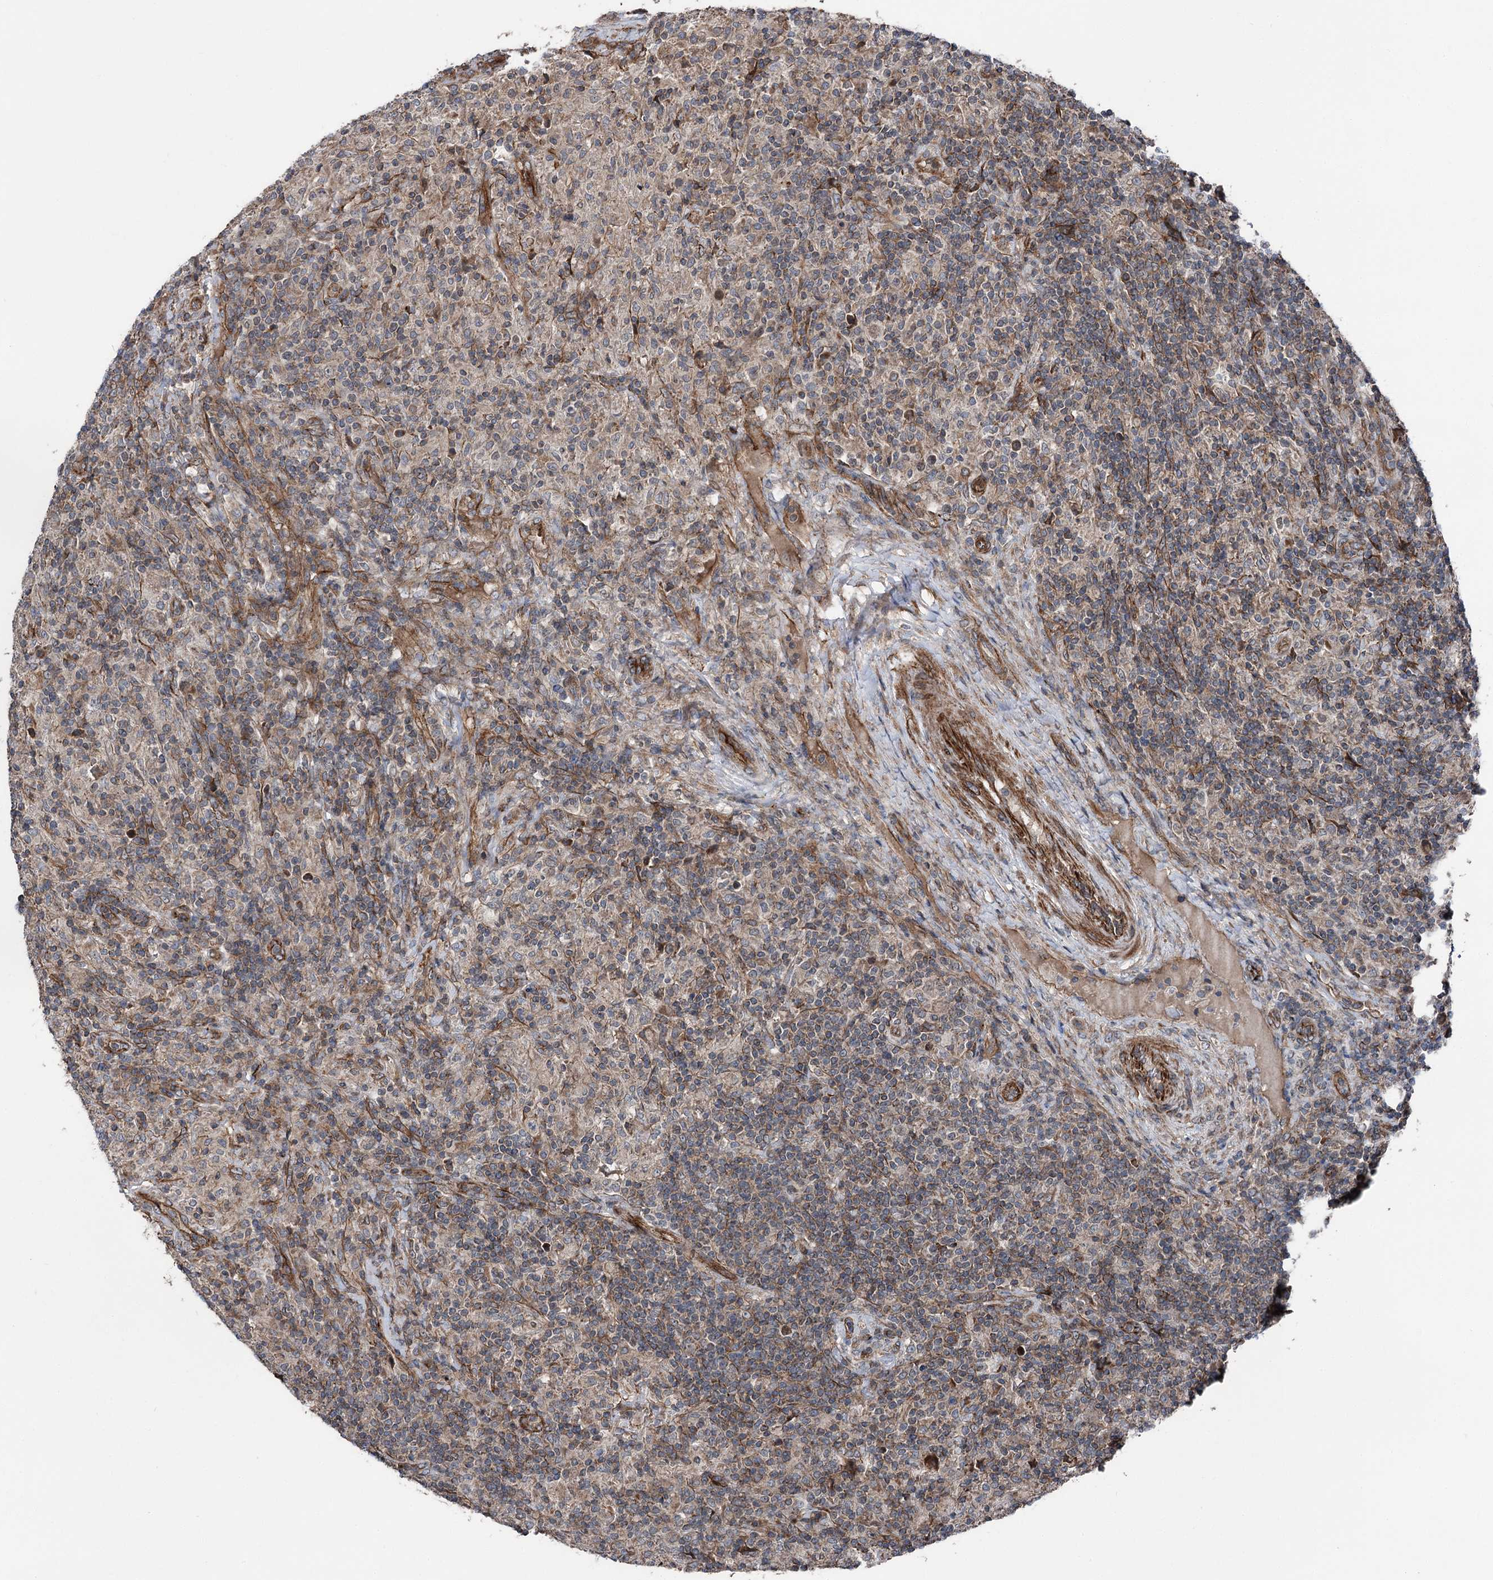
{"staining": {"intensity": "weak", "quantity": "<25%", "location": "cytoplasmic/membranous"}, "tissue": "lymphoma", "cell_type": "Tumor cells", "image_type": "cancer", "snomed": [{"axis": "morphology", "description": "Hodgkin's disease, NOS"}, {"axis": "topography", "description": "Lymph node"}], "caption": "A micrograph of lymphoma stained for a protein demonstrates no brown staining in tumor cells.", "gene": "ITFG2", "patient": {"sex": "male", "age": 70}}